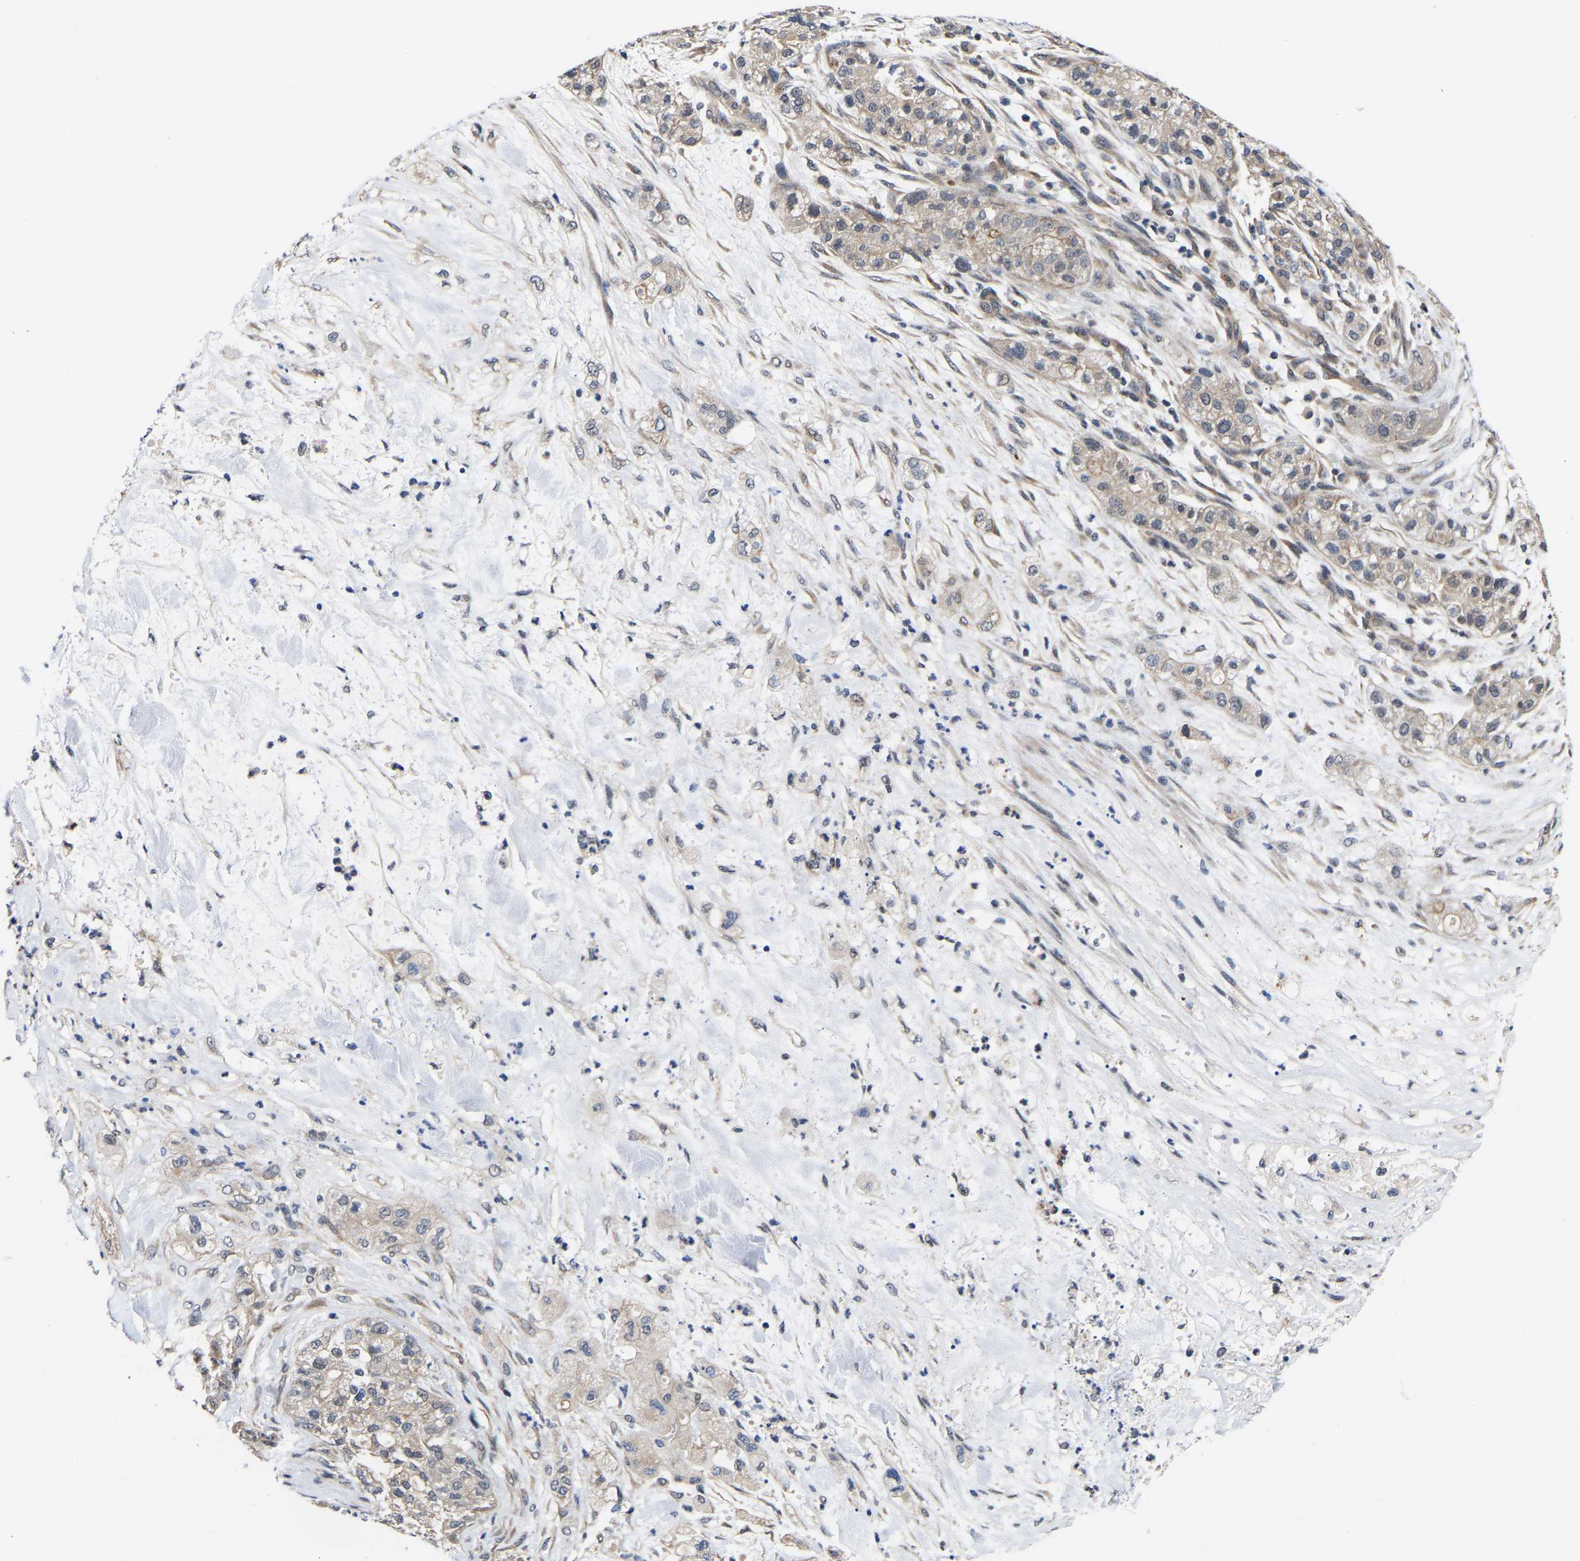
{"staining": {"intensity": "weak", "quantity": "25%-75%", "location": "cytoplasmic/membranous"}, "tissue": "pancreatic cancer", "cell_type": "Tumor cells", "image_type": "cancer", "snomed": [{"axis": "morphology", "description": "Adenocarcinoma, NOS"}, {"axis": "topography", "description": "Pancreas"}], "caption": "Weak cytoplasmic/membranous expression for a protein is identified in approximately 25%-75% of tumor cells of pancreatic adenocarcinoma using immunohistochemistry (IHC).", "gene": "METTL16", "patient": {"sex": "female", "age": 78}}